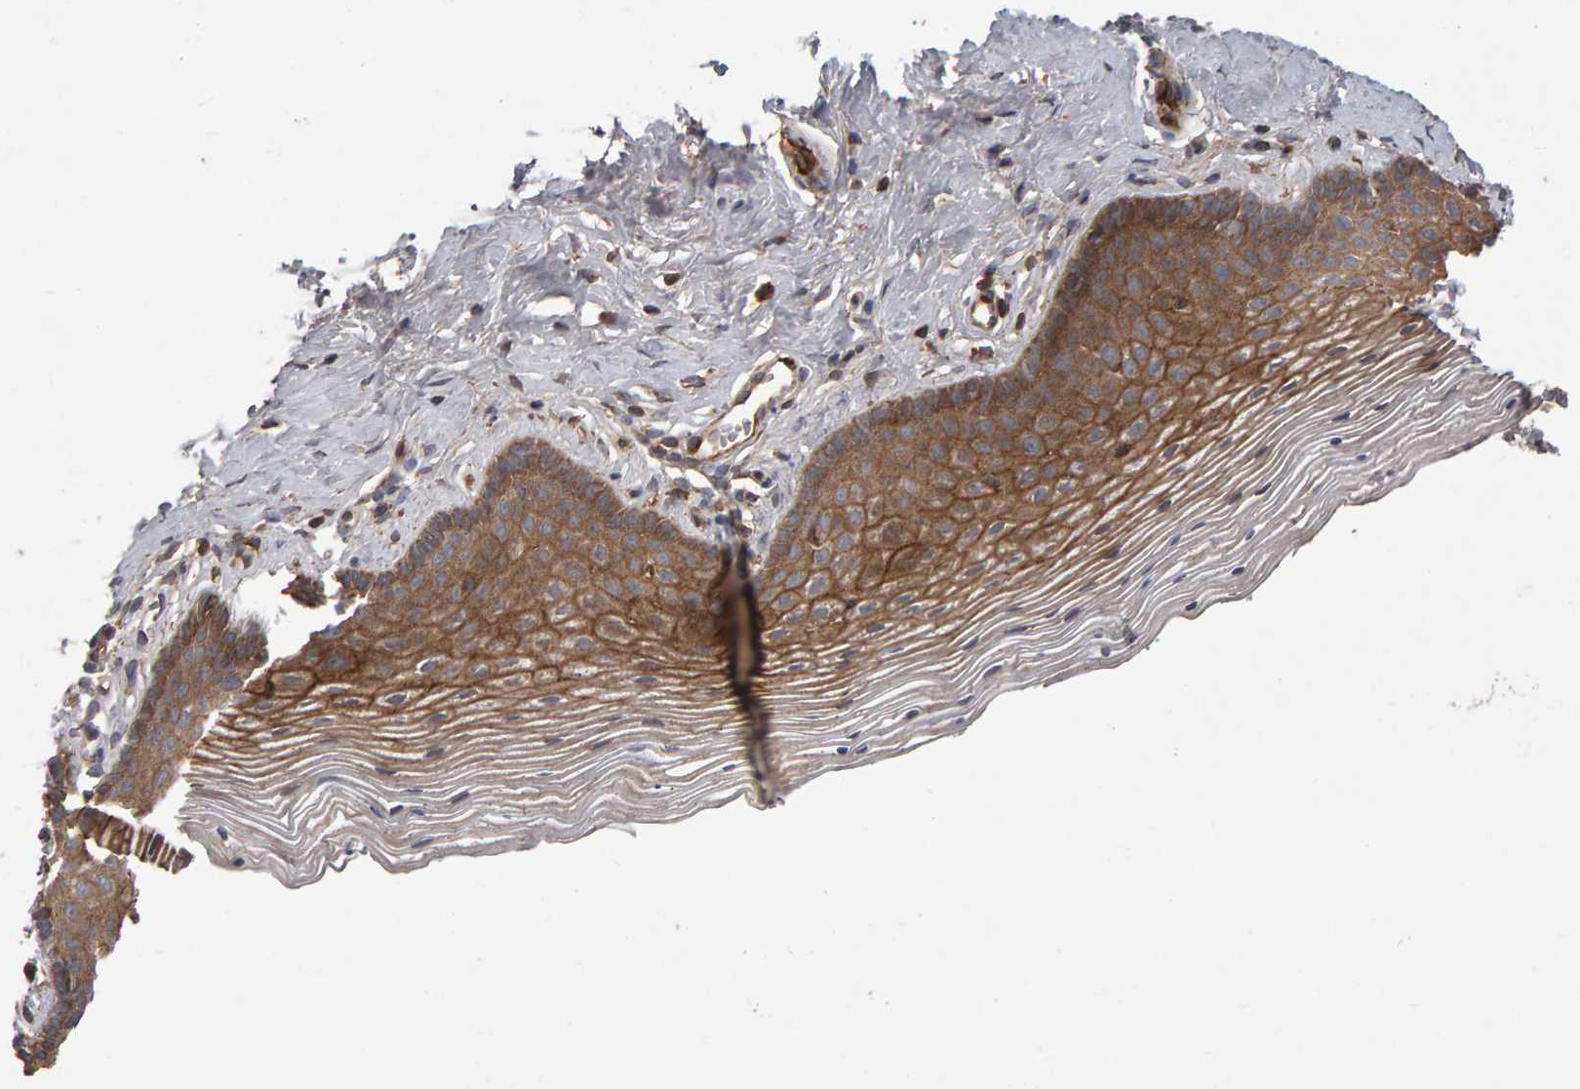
{"staining": {"intensity": "moderate", "quantity": ">75%", "location": "cytoplasmic/membranous"}, "tissue": "vagina", "cell_type": "Squamous epithelial cells", "image_type": "normal", "snomed": [{"axis": "morphology", "description": "Normal tissue, NOS"}, {"axis": "topography", "description": "Vagina"}], "caption": "Immunohistochemistry image of normal vagina stained for a protein (brown), which exhibits medium levels of moderate cytoplasmic/membranous staining in about >75% of squamous epithelial cells.", "gene": "PGS1", "patient": {"sex": "female", "age": 32}}